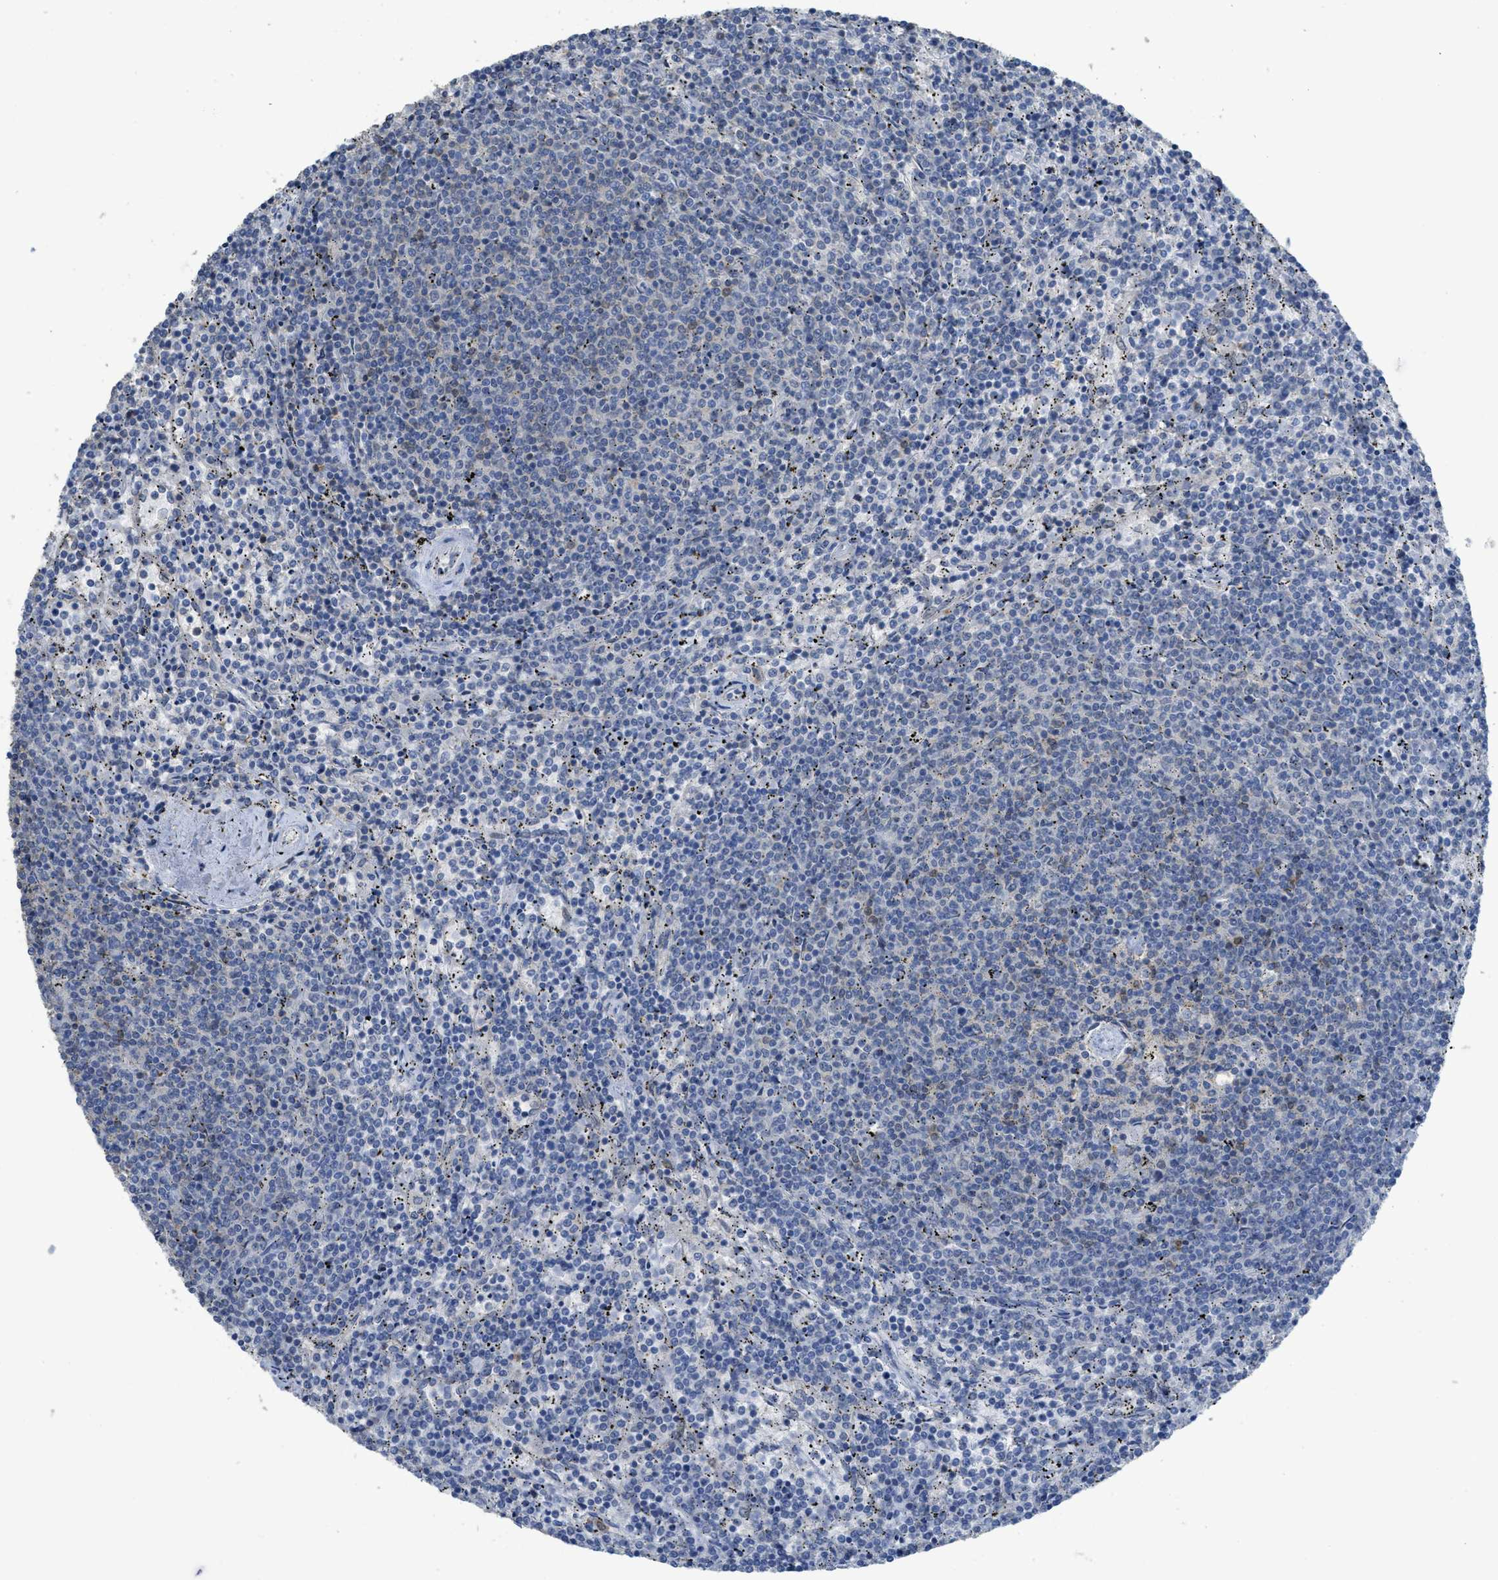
{"staining": {"intensity": "negative", "quantity": "none", "location": "none"}, "tissue": "lymphoma", "cell_type": "Tumor cells", "image_type": "cancer", "snomed": [{"axis": "morphology", "description": "Malignant lymphoma, non-Hodgkin's type, Low grade"}, {"axis": "topography", "description": "Spleen"}], "caption": "A photomicrograph of malignant lymphoma, non-Hodgkin's type (low-grade) stained for a protein exhibits no brown staining in tumor cells.", "gene": "SFXN2", "patient": {"sex": "female", "age": 50}}